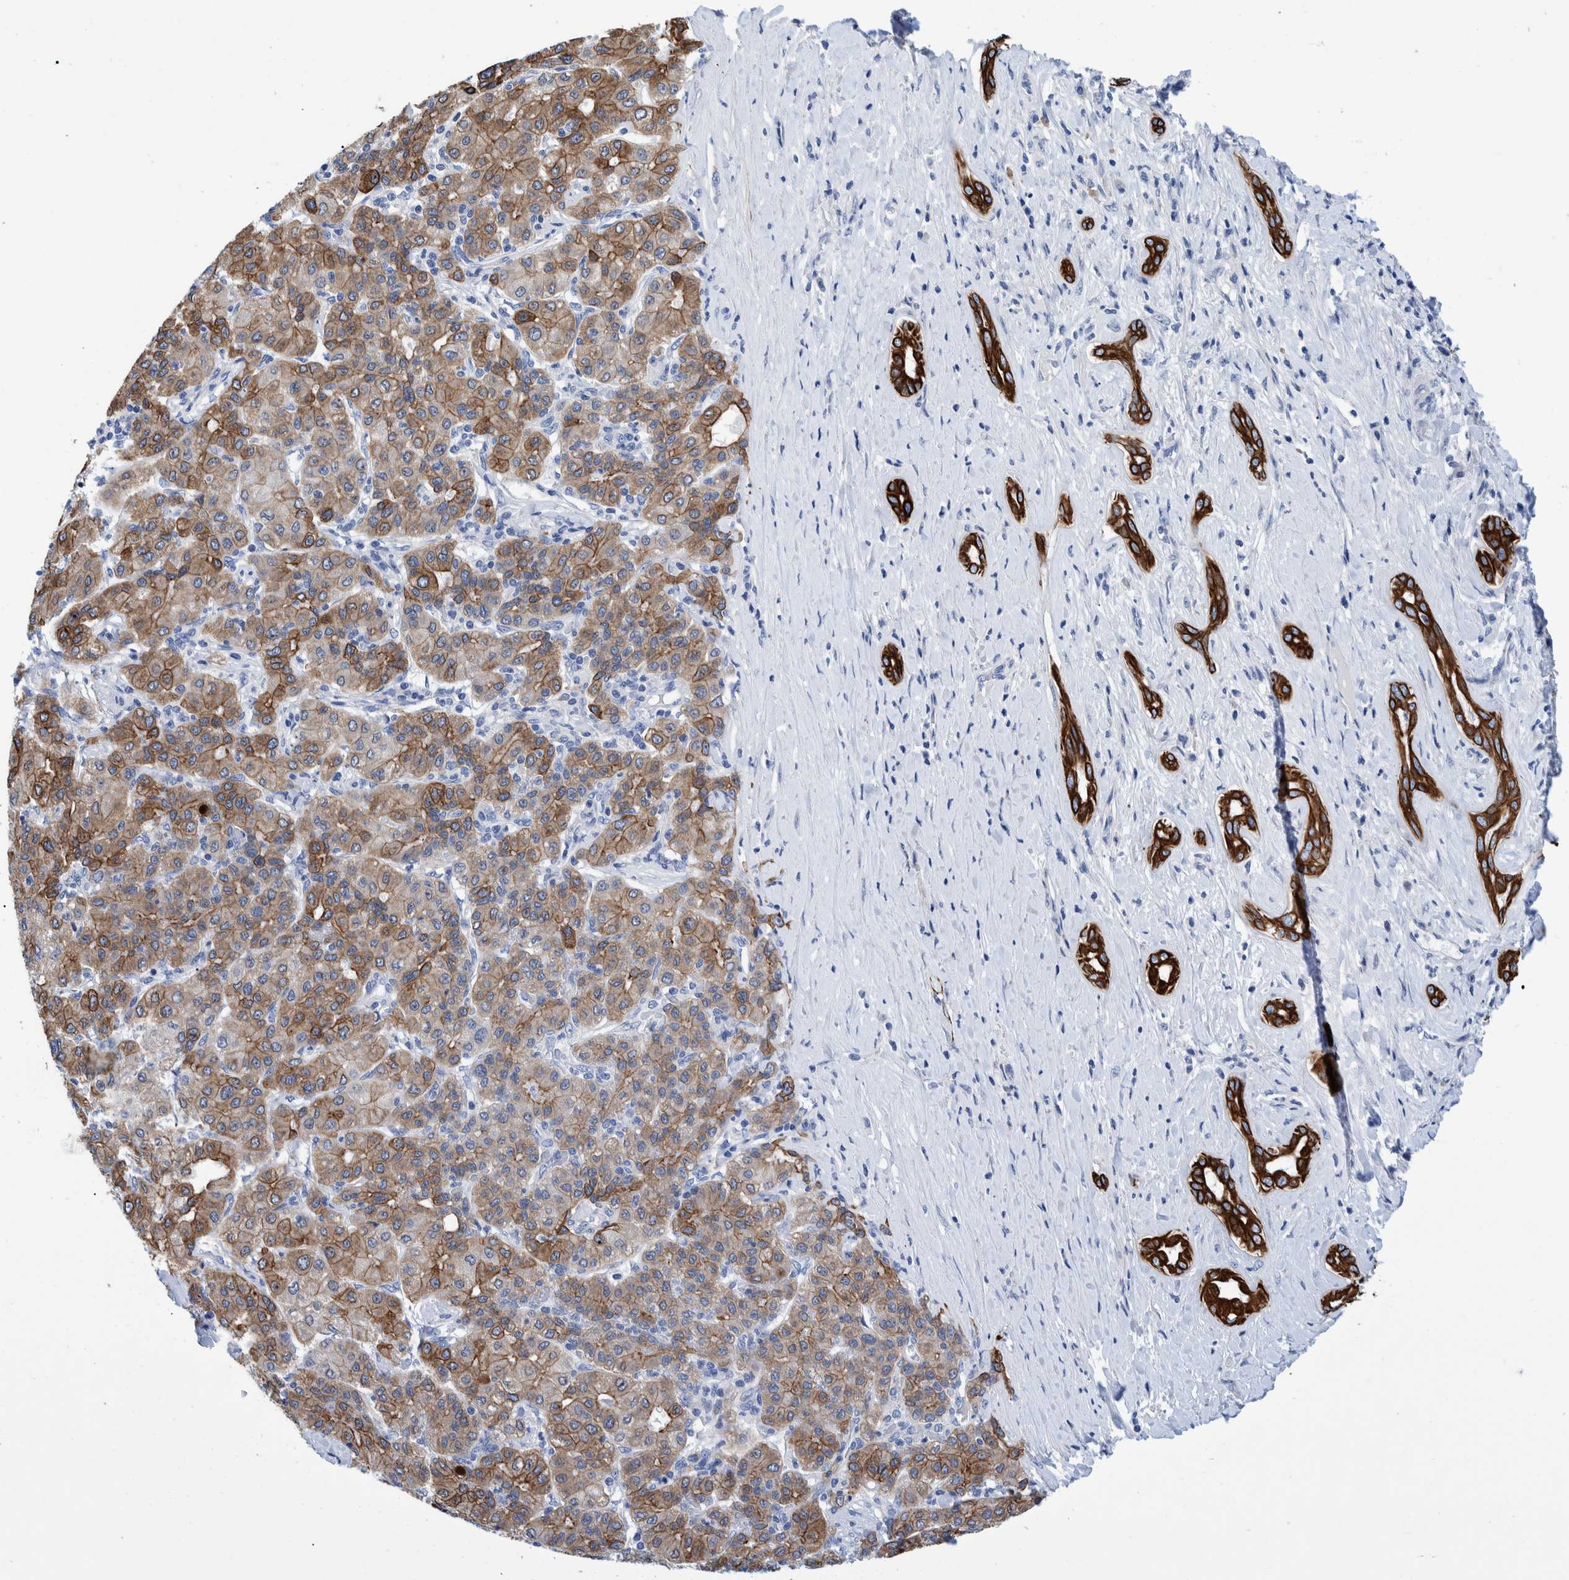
{"staining": {"intensity": "moderate", "quantity": ">75%", "location": "cytoplasmic/membranous"}, "tissue": "liver cancer", "cell_type": "Tumor cells", "image_type": "cancer", "snomed": [{"axis": "morphology", "description": "Carcinoma, Hepatocellular, NOS"}, {"axis": "topography", "description": "Liver"}], "caption": "Immunohistochemical staining of liver hepatocellular carcinoma displays medium levels of moderate cytoplasmic/membranous protein expression in approximately >75% of tumor cells. Using DAB (3,3'-diaminobenzidine) (brown) and hematoxylin (blue) stains, captured at high magnification using brightfield microscopy.", "gene": "MKS1", "patient": {"sex": "male", "age": 65}}